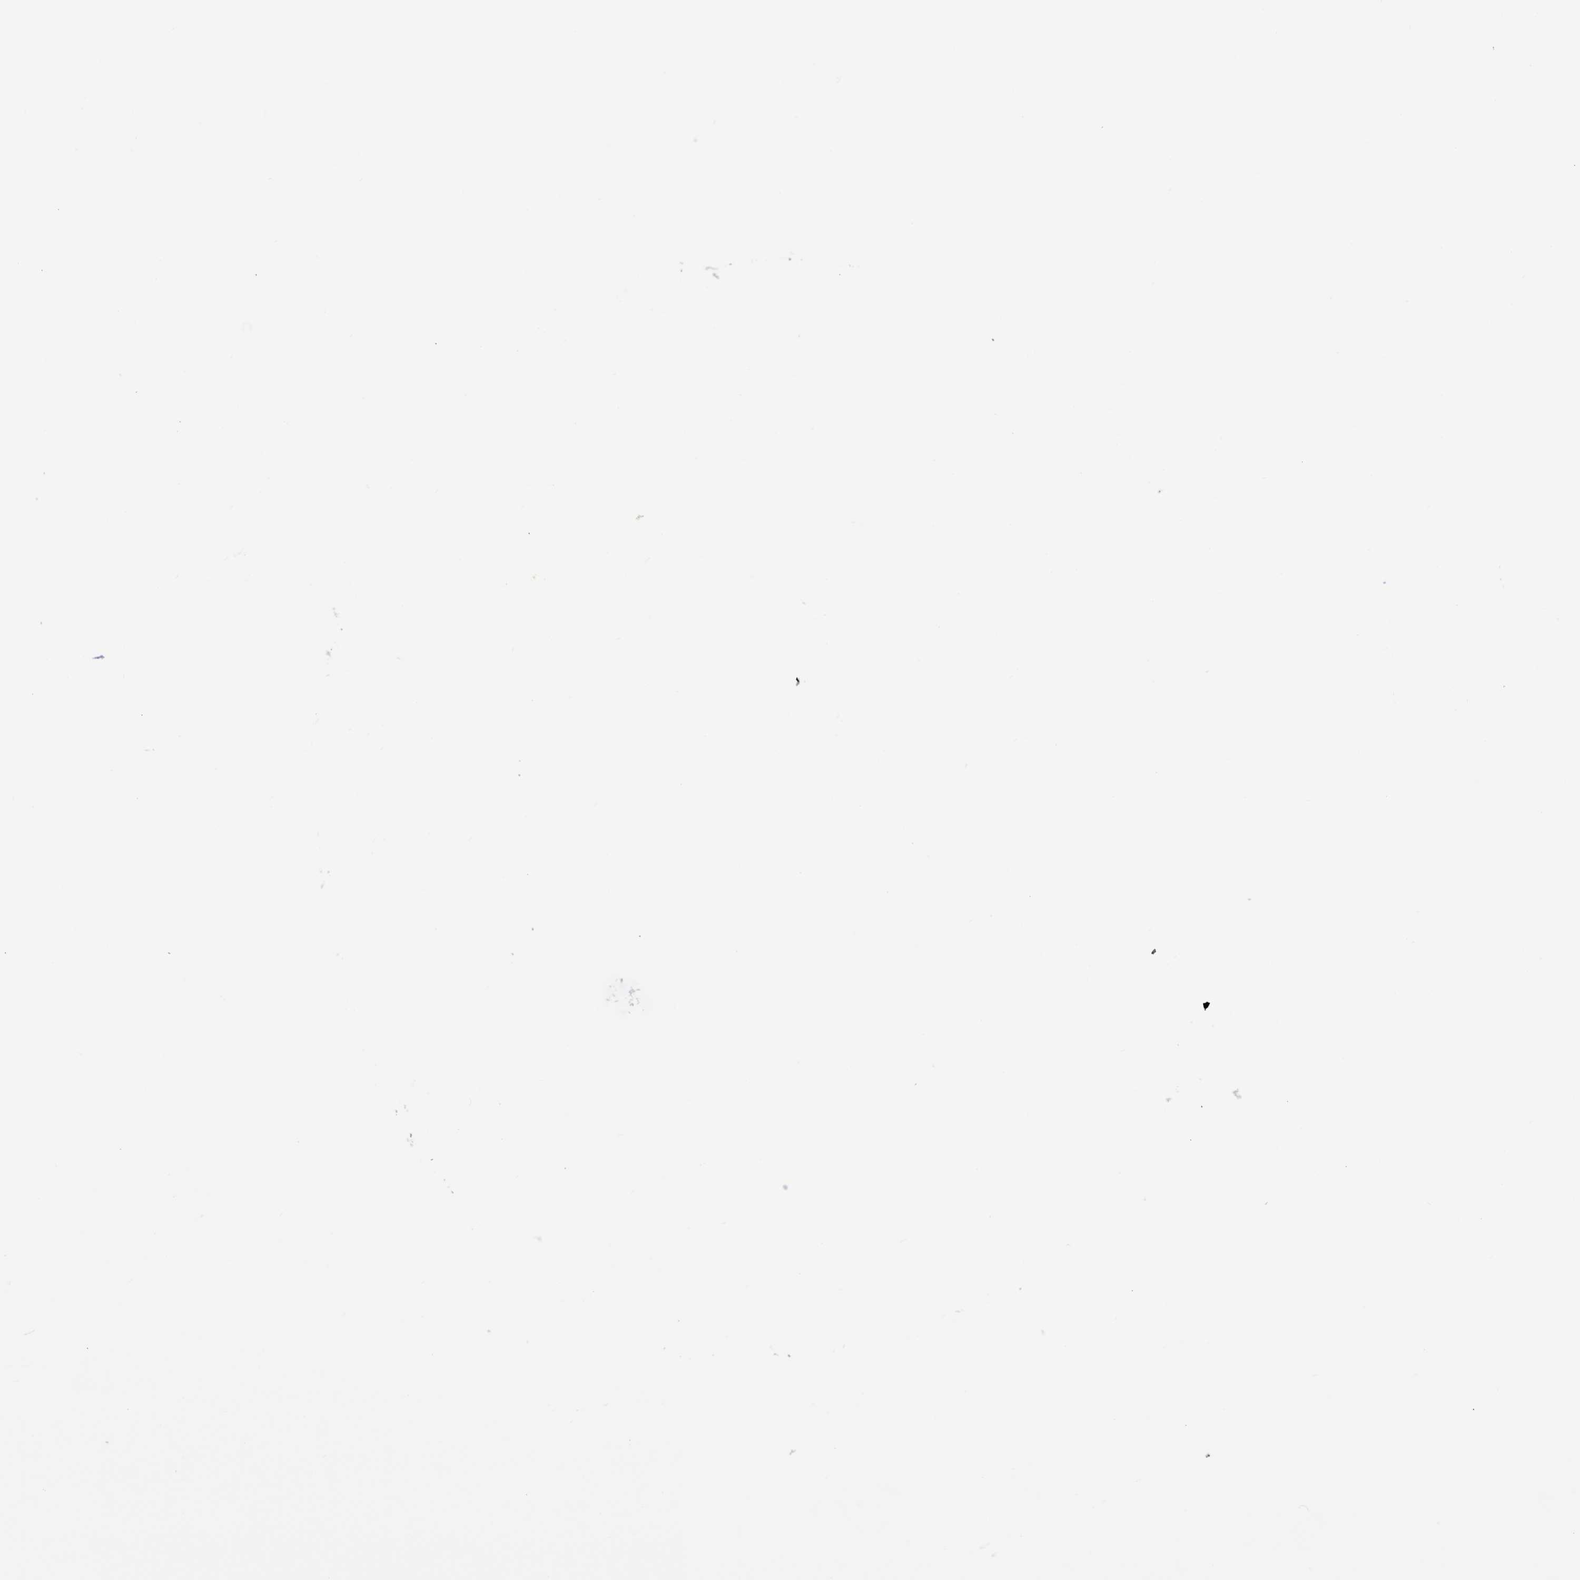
{"staining": {"intensity": "moderate", "quantity": ">75%", "location": "cytoplasmic/membranous"}, "tissue": "ovarian cancer", "cell_type": "Tumor cells", "image_type": "cancer", "snomed": [{"axis": "morphology", "description": "Cystadenocarcinoma, serous, NOS"}, {"axis": "topography", "description": "Ovary"}], "caption": "A brown stain labels moderate cytoplasmic/membranous expression of a protein in human ovarian cancer tumor cells.", "gene": "TRIM65", "patient": {"sex": "female", "age": 56}}